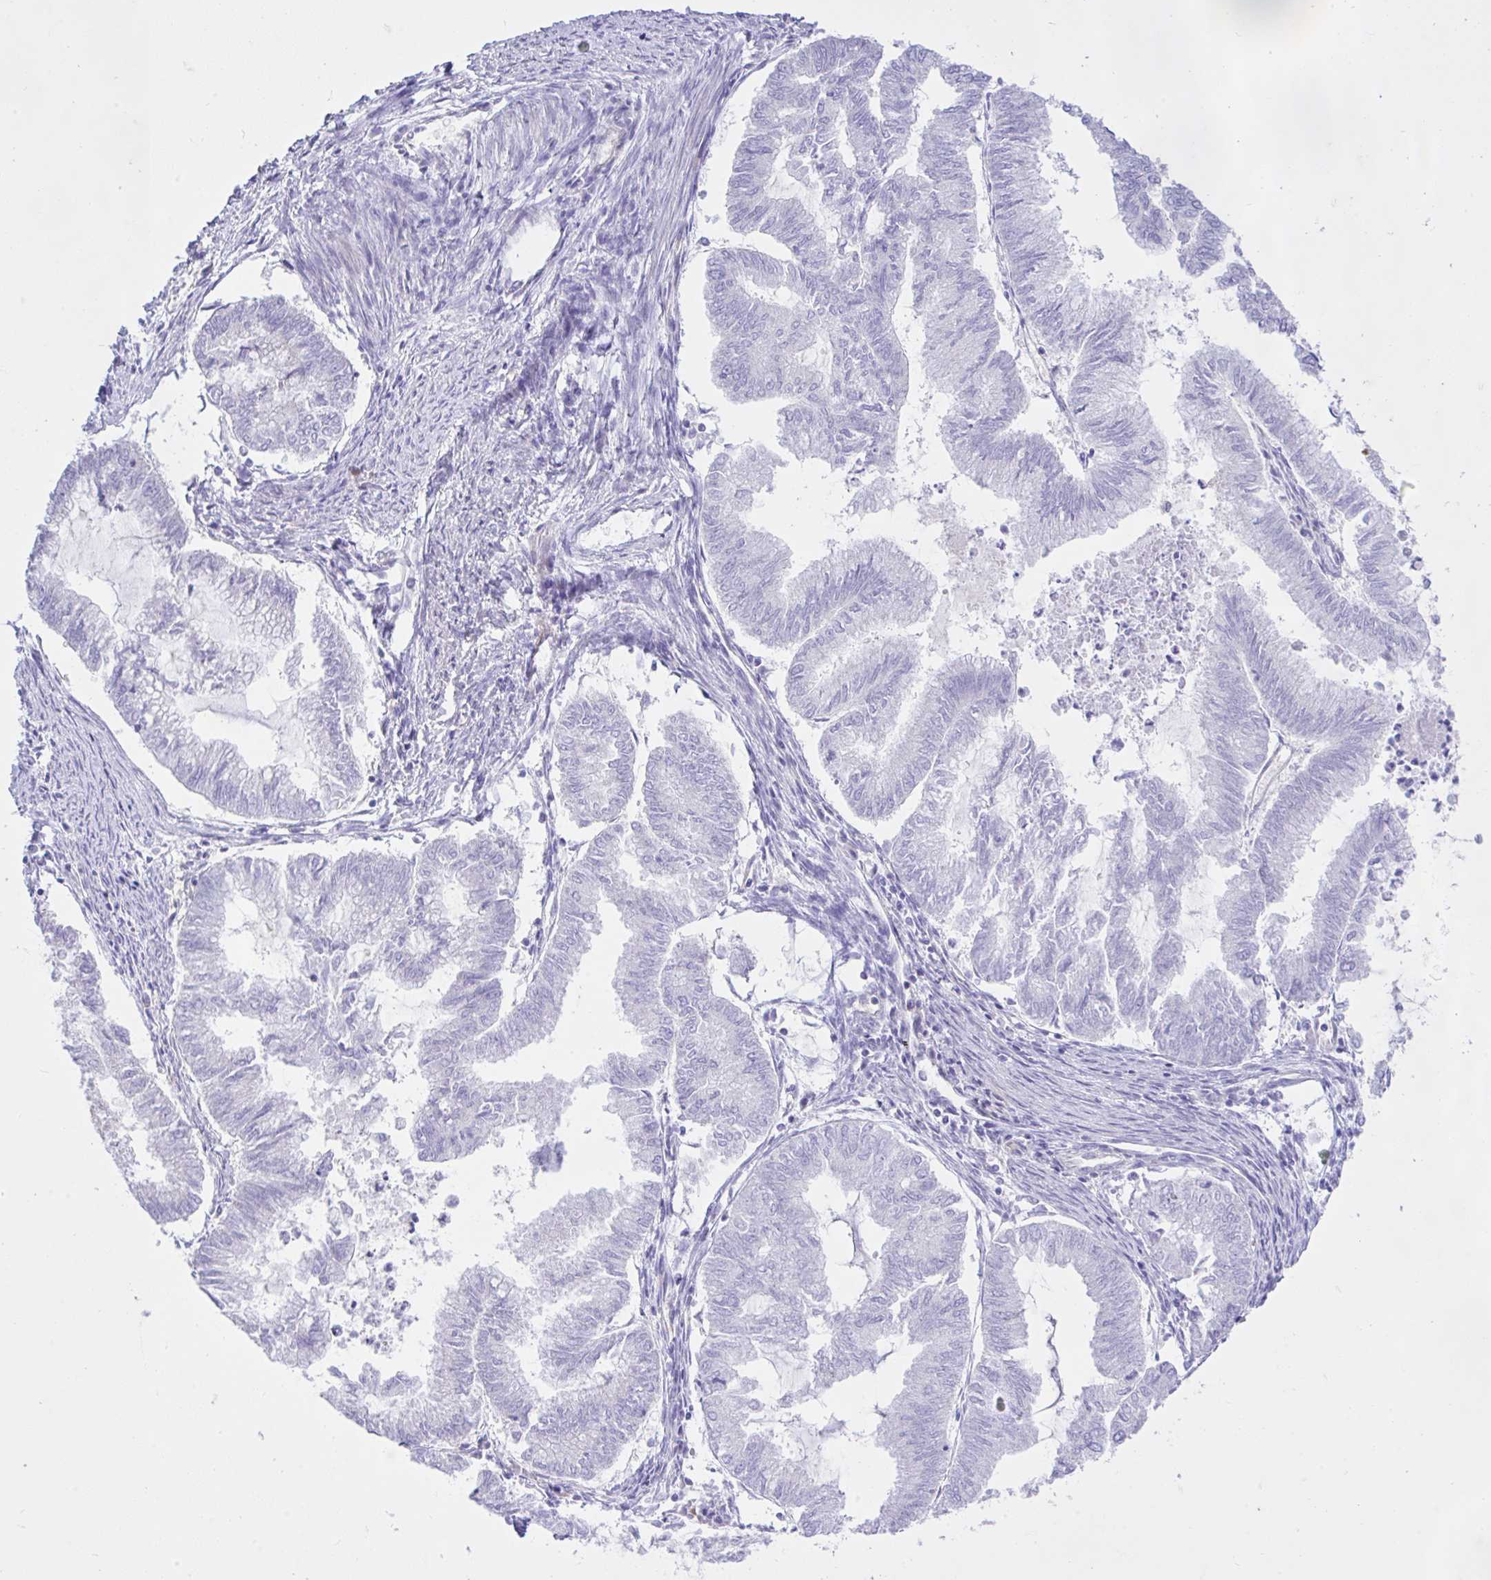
{"staining": {"intensity": "negative", "quantity": "none", "location": "none"}, "tissue": "endometrial cancer", "cell_type": "Tumor cells", "image_type": "cancer", "snomed": [{"axis": "morphology", "description": "Adenocarcinoma, NOS"}, {"axis": "topography", "description": "Endometrium"}], "caption": "This is a photomicrograph of immunohistochemistry (IHC) staining of endometrial cancer (adenocarcinoma), which shows no staining in tumor cells.", "gene": "EEF1A2", "patient": {"sex": "female", "age": 79}}